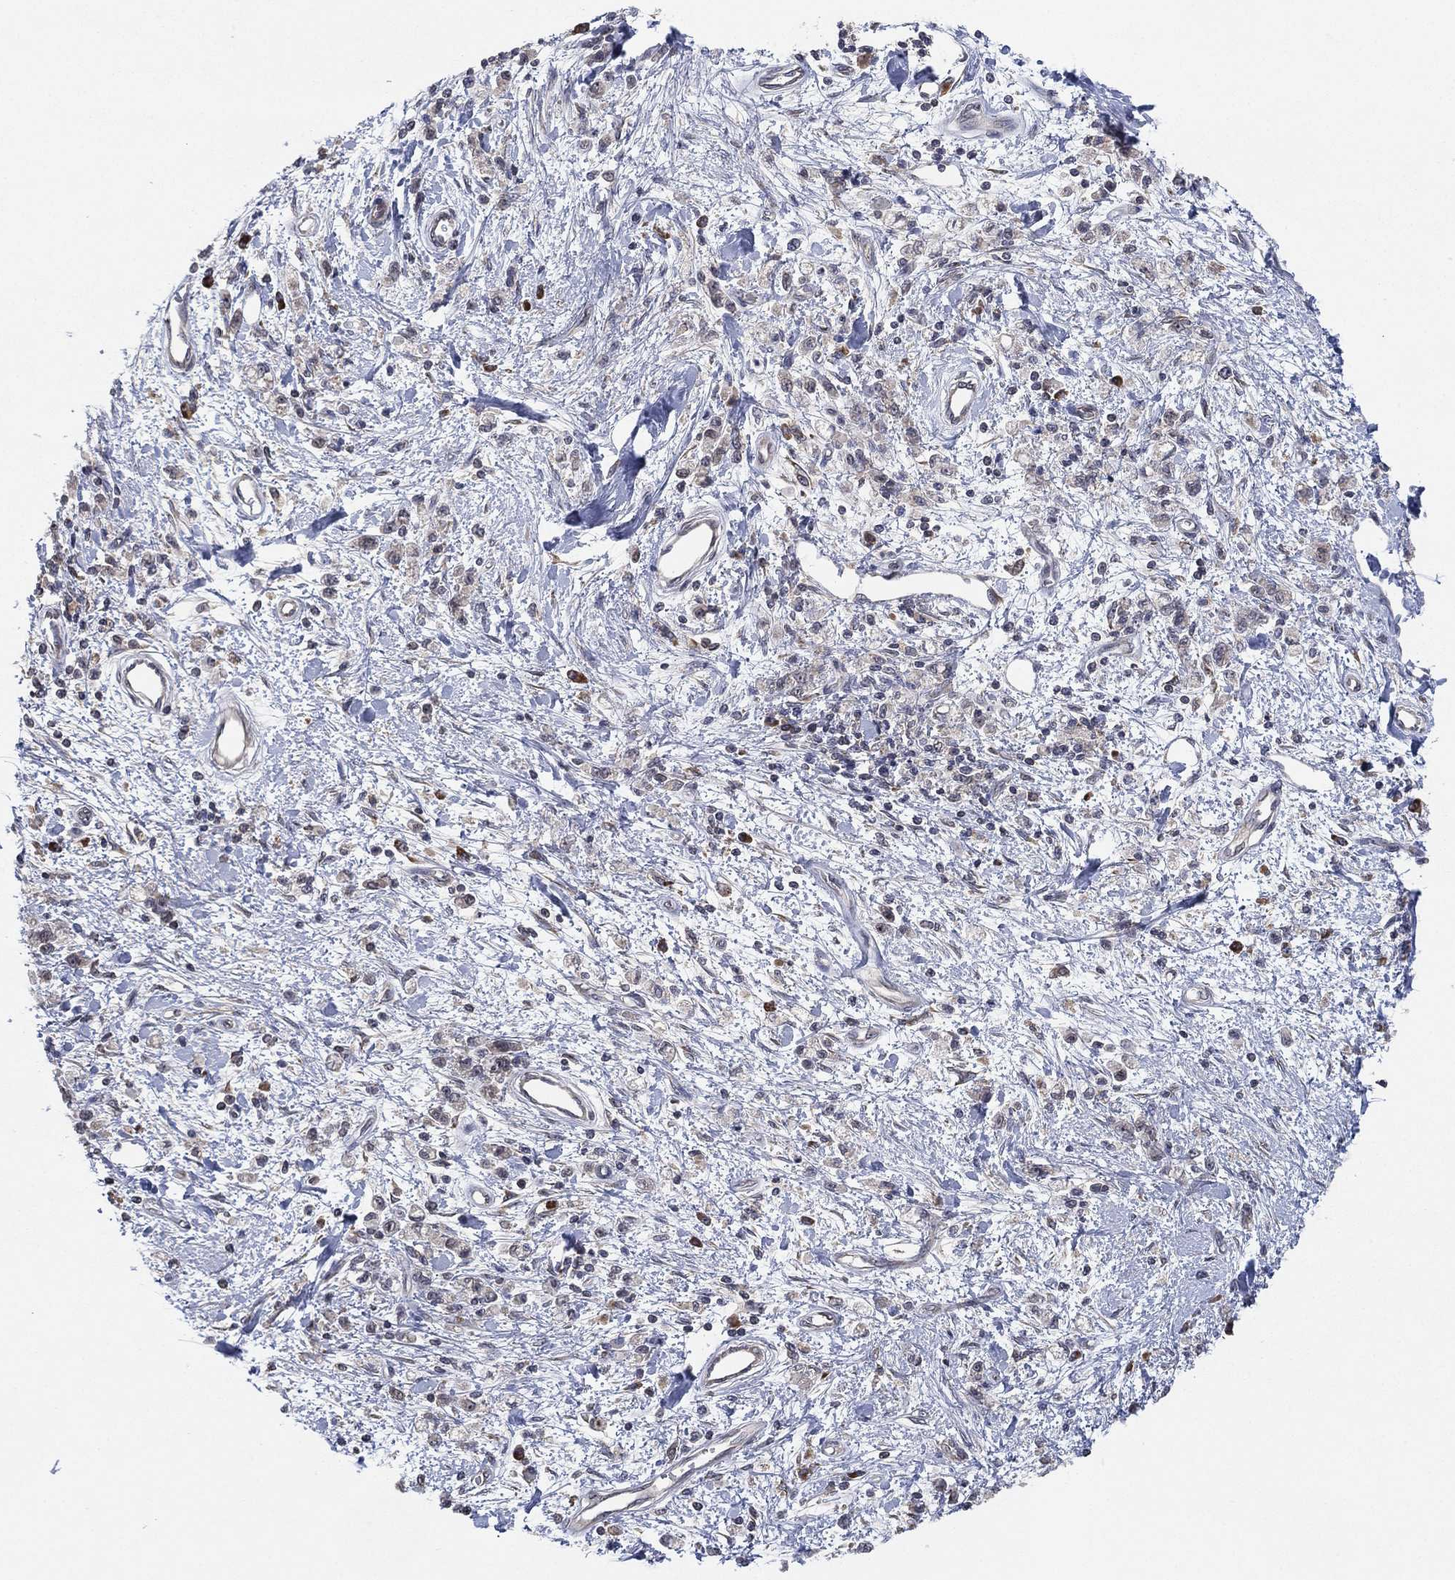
{"staining": {"intensity": "negative", "quantity": "none", "location": "none"}, "tissue": "stomach cancer", "cell_type": "Tumor cells", "image_type": "cancer", "snomed": [{"axis": "morphology", "description": "Adenocarcinoma, NOS"}, {"axis": "topography", "description": "Stomach"}], "caption": "The immunohistochemistry (IHC) micrograph has no significant expression in tumor cells of stomach cancer tissue.", "gene": "FAM104A", "patient": {"sex": "male", "age": 77}}